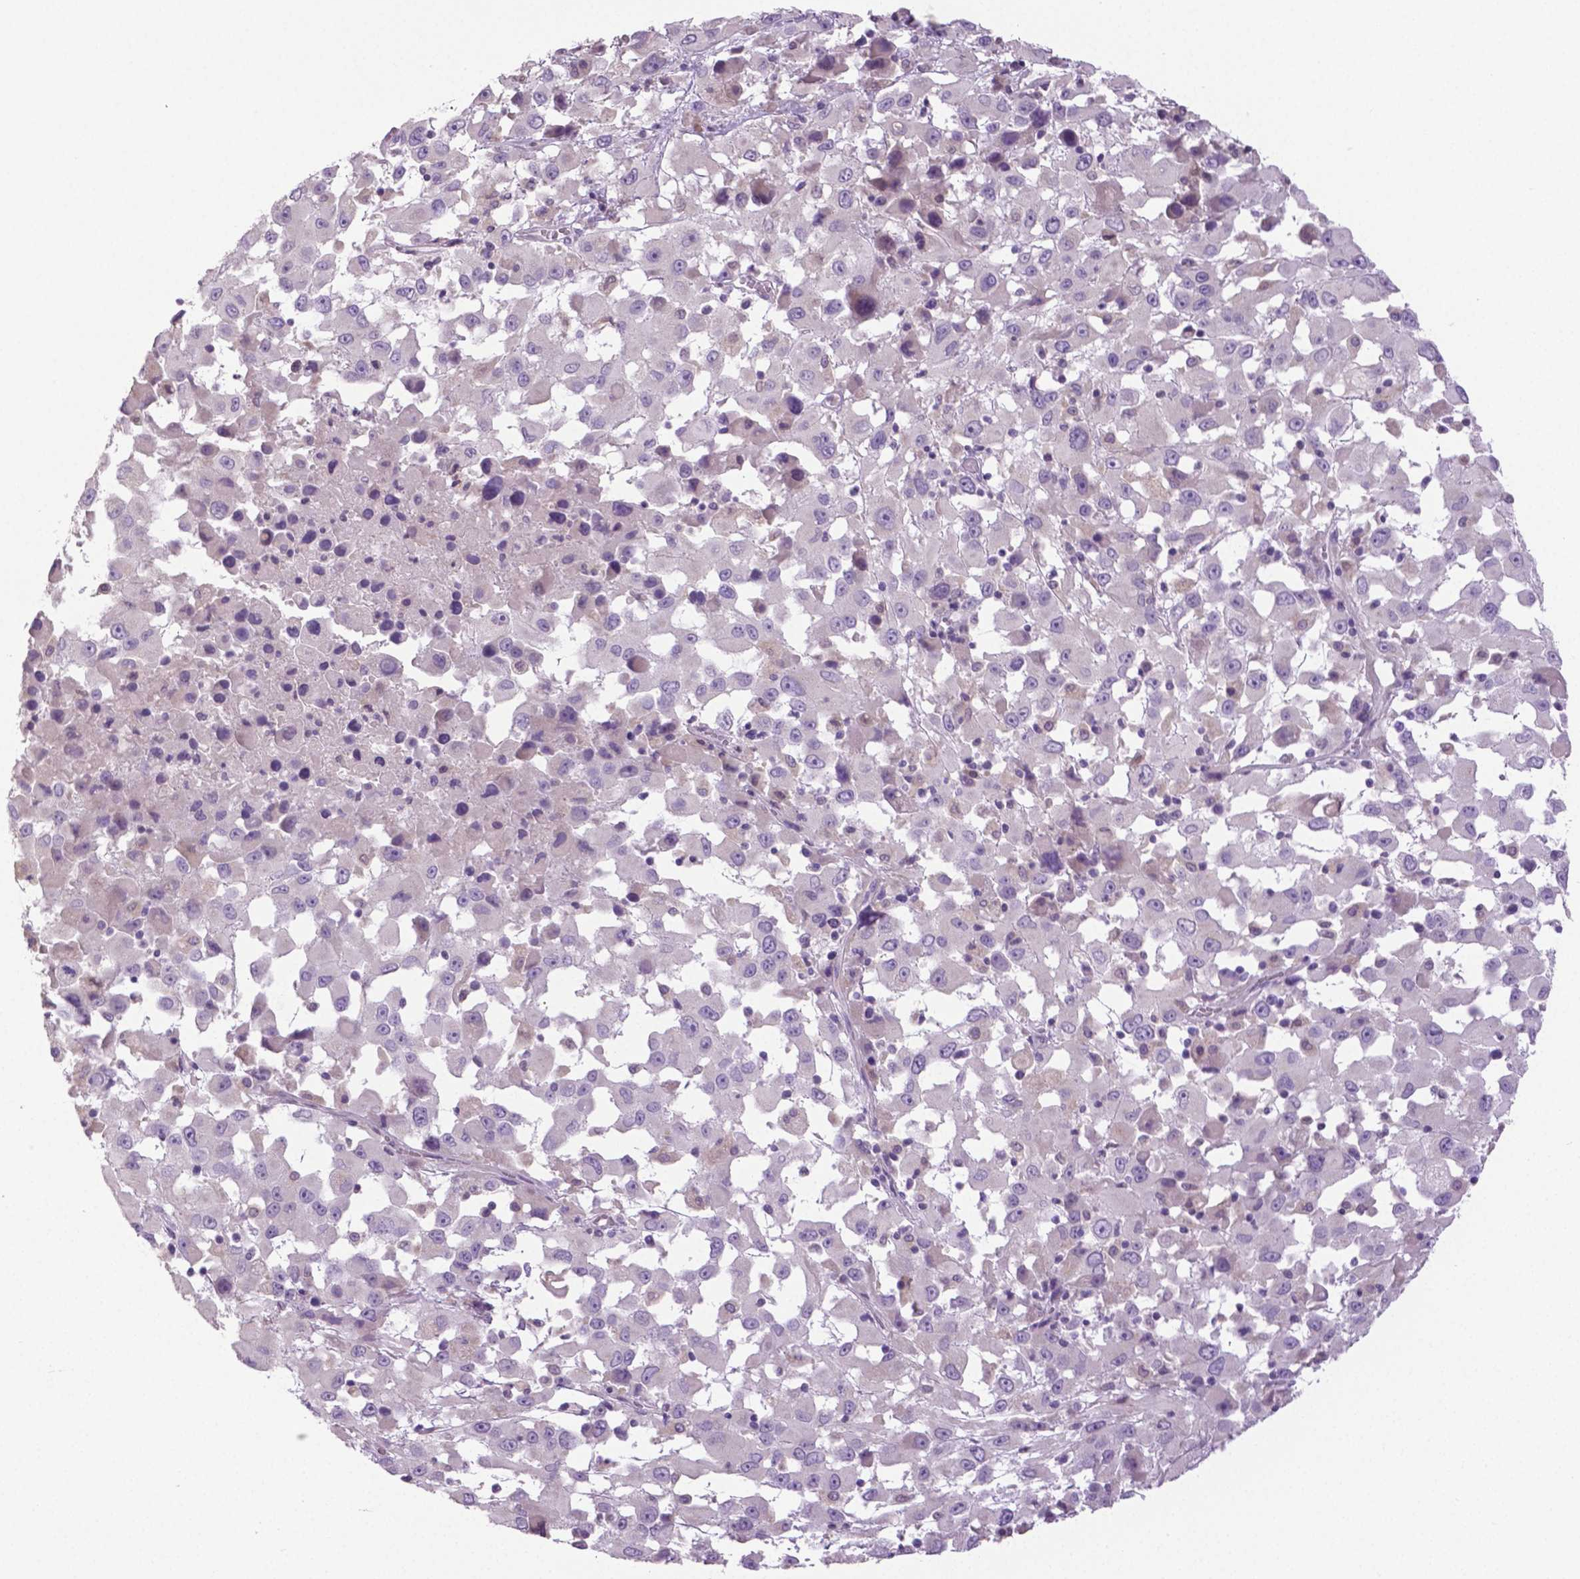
{"staining": {"intensity": "negative", "quantity": "none", "location": "none"}, "tissue": "melanoma", "cell_type": "Tumor cells", "image_type": "cancer", "snomed": [{"axis": "morphology", "description": "Malignant melanoma, Metastatic site"}, {"axis": "topography", "description": "Soft tissue"}], "caption": "A high-resolution image shows immunohistochemistry staining of malignant melanoma (metastatic site), which shows no significant positivity in tumor cells.", "gene": "DNAH12", "patient": {"sex": "male", "age": 50}}